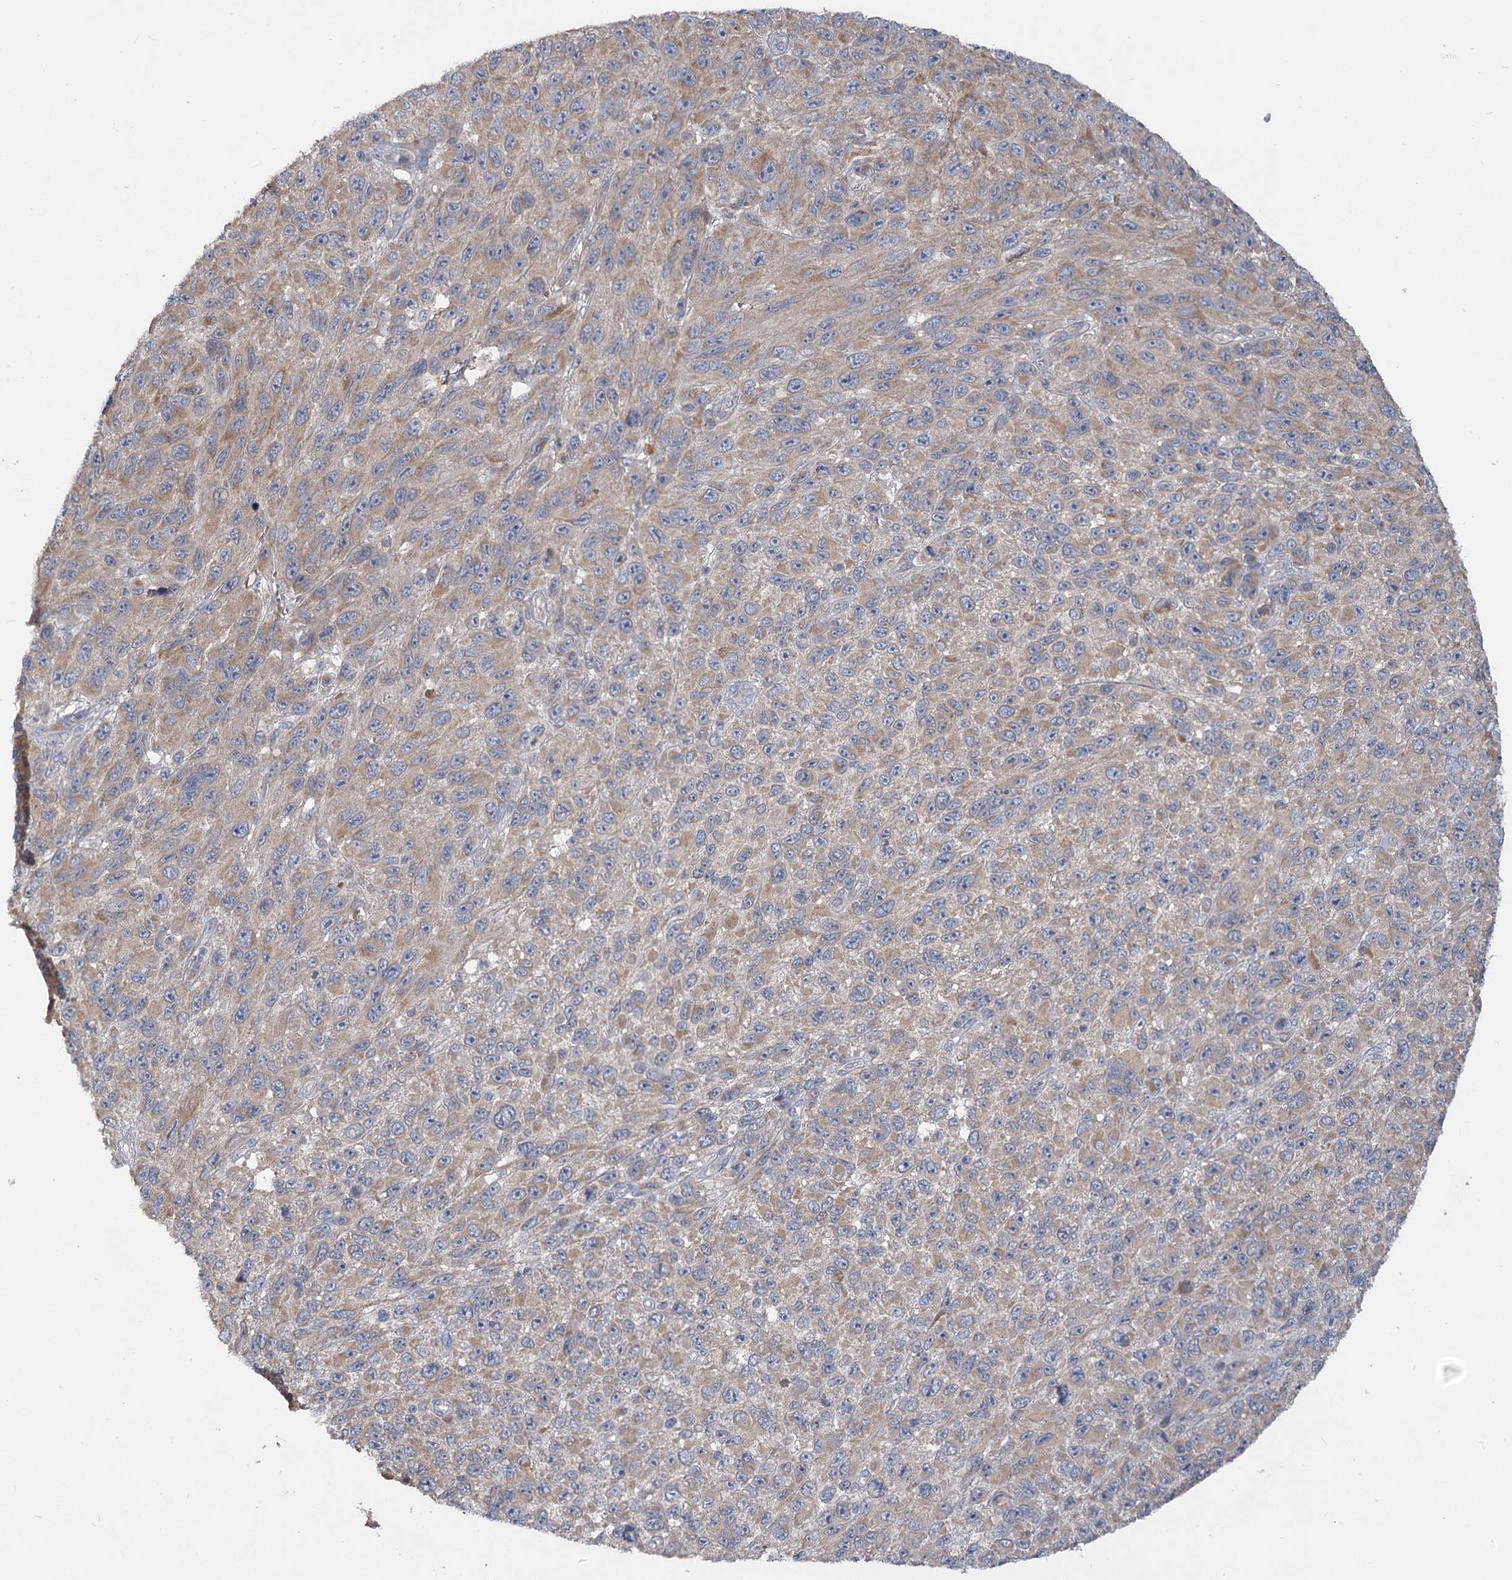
{"staining": {"intensity": "weak", "quantity": "25%-75%", "location": "cytoplasmic/membranous"}, "tissue": "melanoma", "cell_type": "Tumor cells", "image_type": "cancer", "snomed": [{"axis": "morphology", "description": "Malignant melanoma, NOS"}, {"axis": "topography", "description": "Skin"}], "caption": "Immunohistochemistry (IHC) of human malignant melanoma exhibits low levels of weak cytoplasmic/membranous expression in about 25%-75% of tumor cells.", "gene": "PYROXD2", "patient": {"sex": "female", "age": 96}}